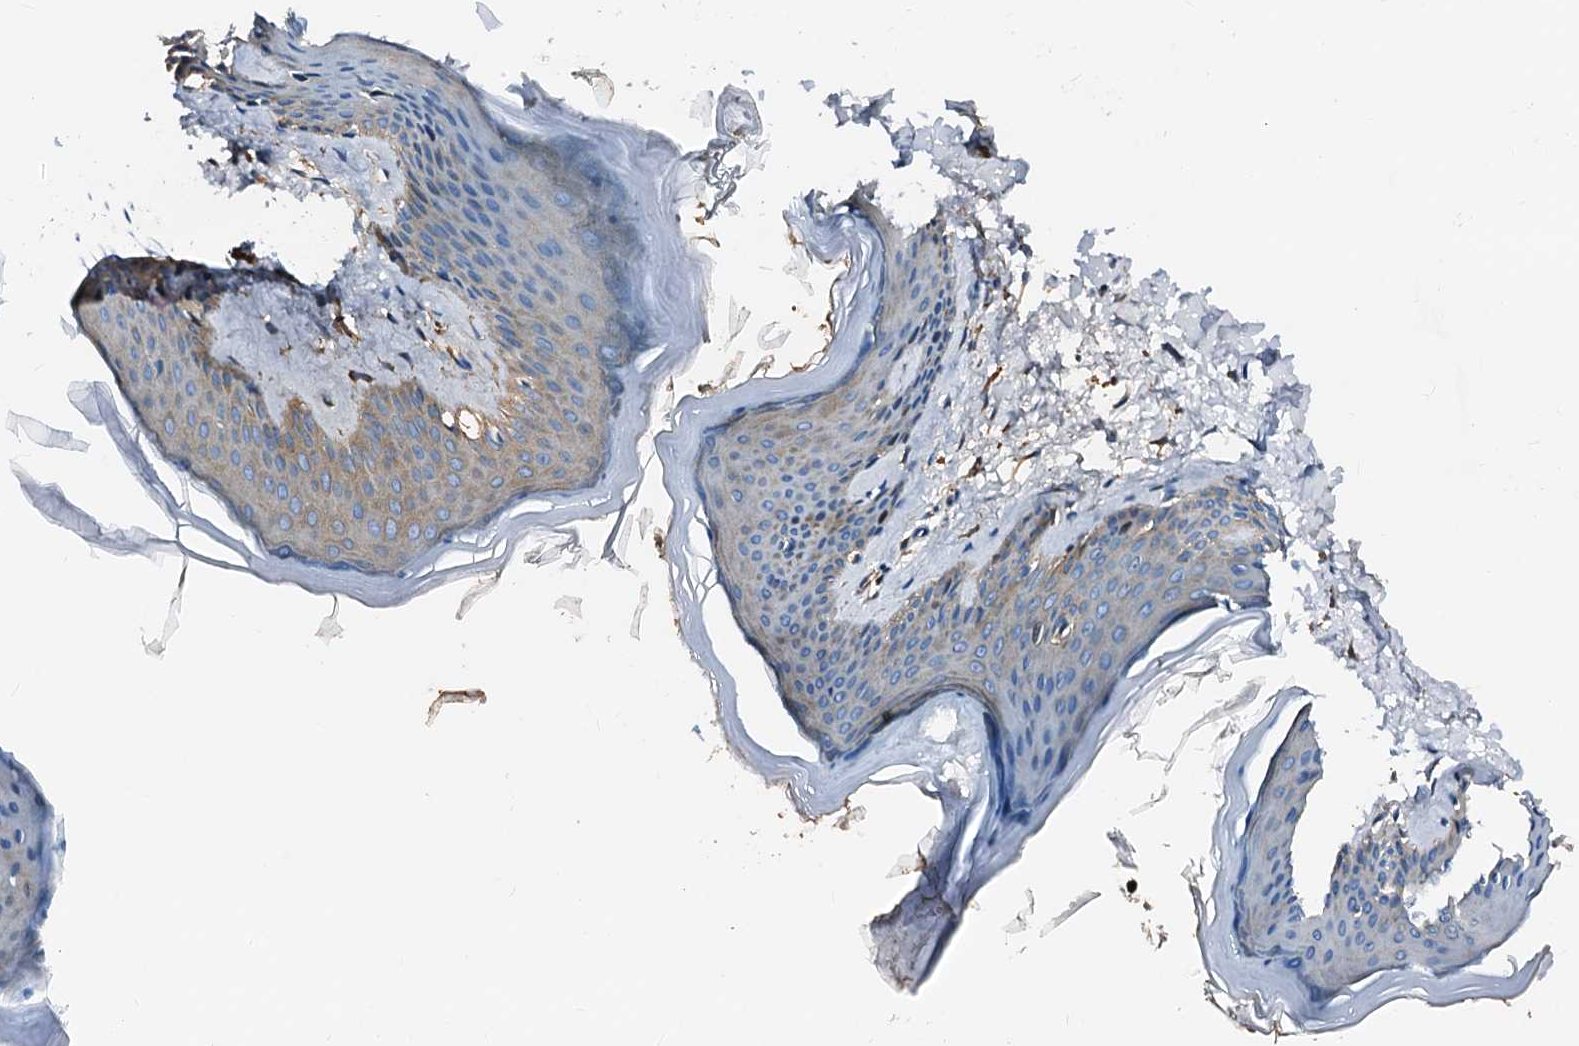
{"staining": {"intensity": "moderate", "quantity": ">75%", "location": "cytoplasmic/membranous"}, "tissue": "skin", "cell_type": "Fibroblasts", "image_type": "normal", "snomed": [{"axis": "morphology", "description": "Normal tissue, NOS"}, {"axis": "topography", "description": "Skin"}], "caption": "Brown immunohistochemical staining in unremarkable skin reveals moderate cytoplasmic/membranous expression in approximately >75% of fibroblasts. The protein is stained brown, and the nuclei are stained in blue (DAB IHC with brightfield microscopy, high magnification).", "gene": "CSKMT", "patient": {"sex": "female", "age": 27}}